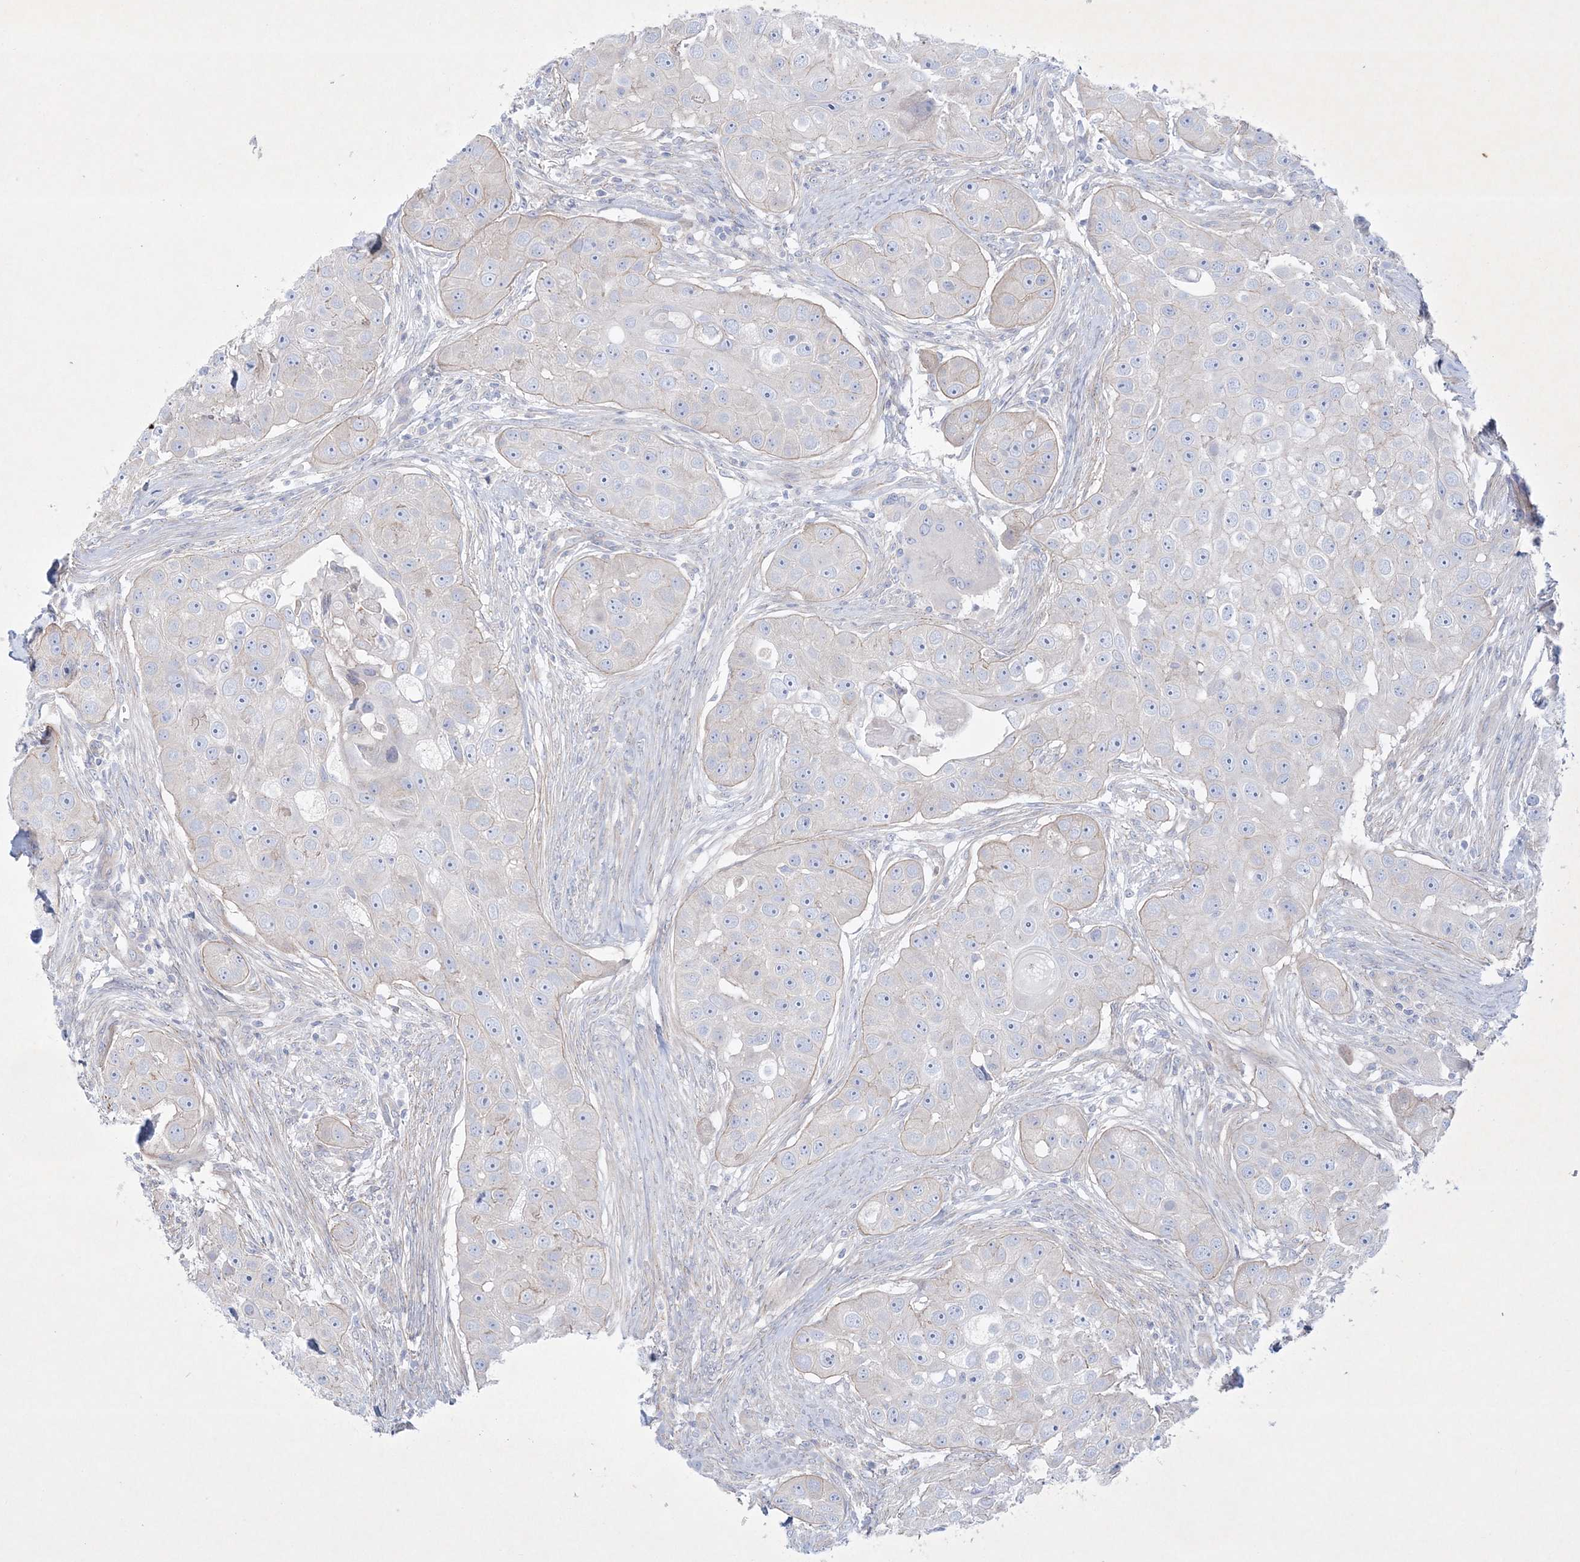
{"staining": {"intensity": "weak", "quantity": "<25%", "location": "cytoplasmic/membranous"}, "tissue": "head and neck cancer", "cell_type": "Tumor cells", "image_type": "cancer", "snomed": [{"axis": "morphology", "description": "Normal tissue, NOS"}, {"axis": "morphology", "description": "Squamous cell carcinoma, NOS"}, {"axis": "topography", "description": "Skeletal muscle"}, {"axis": "topography", "description": "Head-Neck"}], "caption": "This is a image of immunohistochemistry (IHC) staining of head and neck cancer, which shows no positivity in tumor cells.", "gene": "FARSB", "patient": {"sex": "male", "age": 51}}